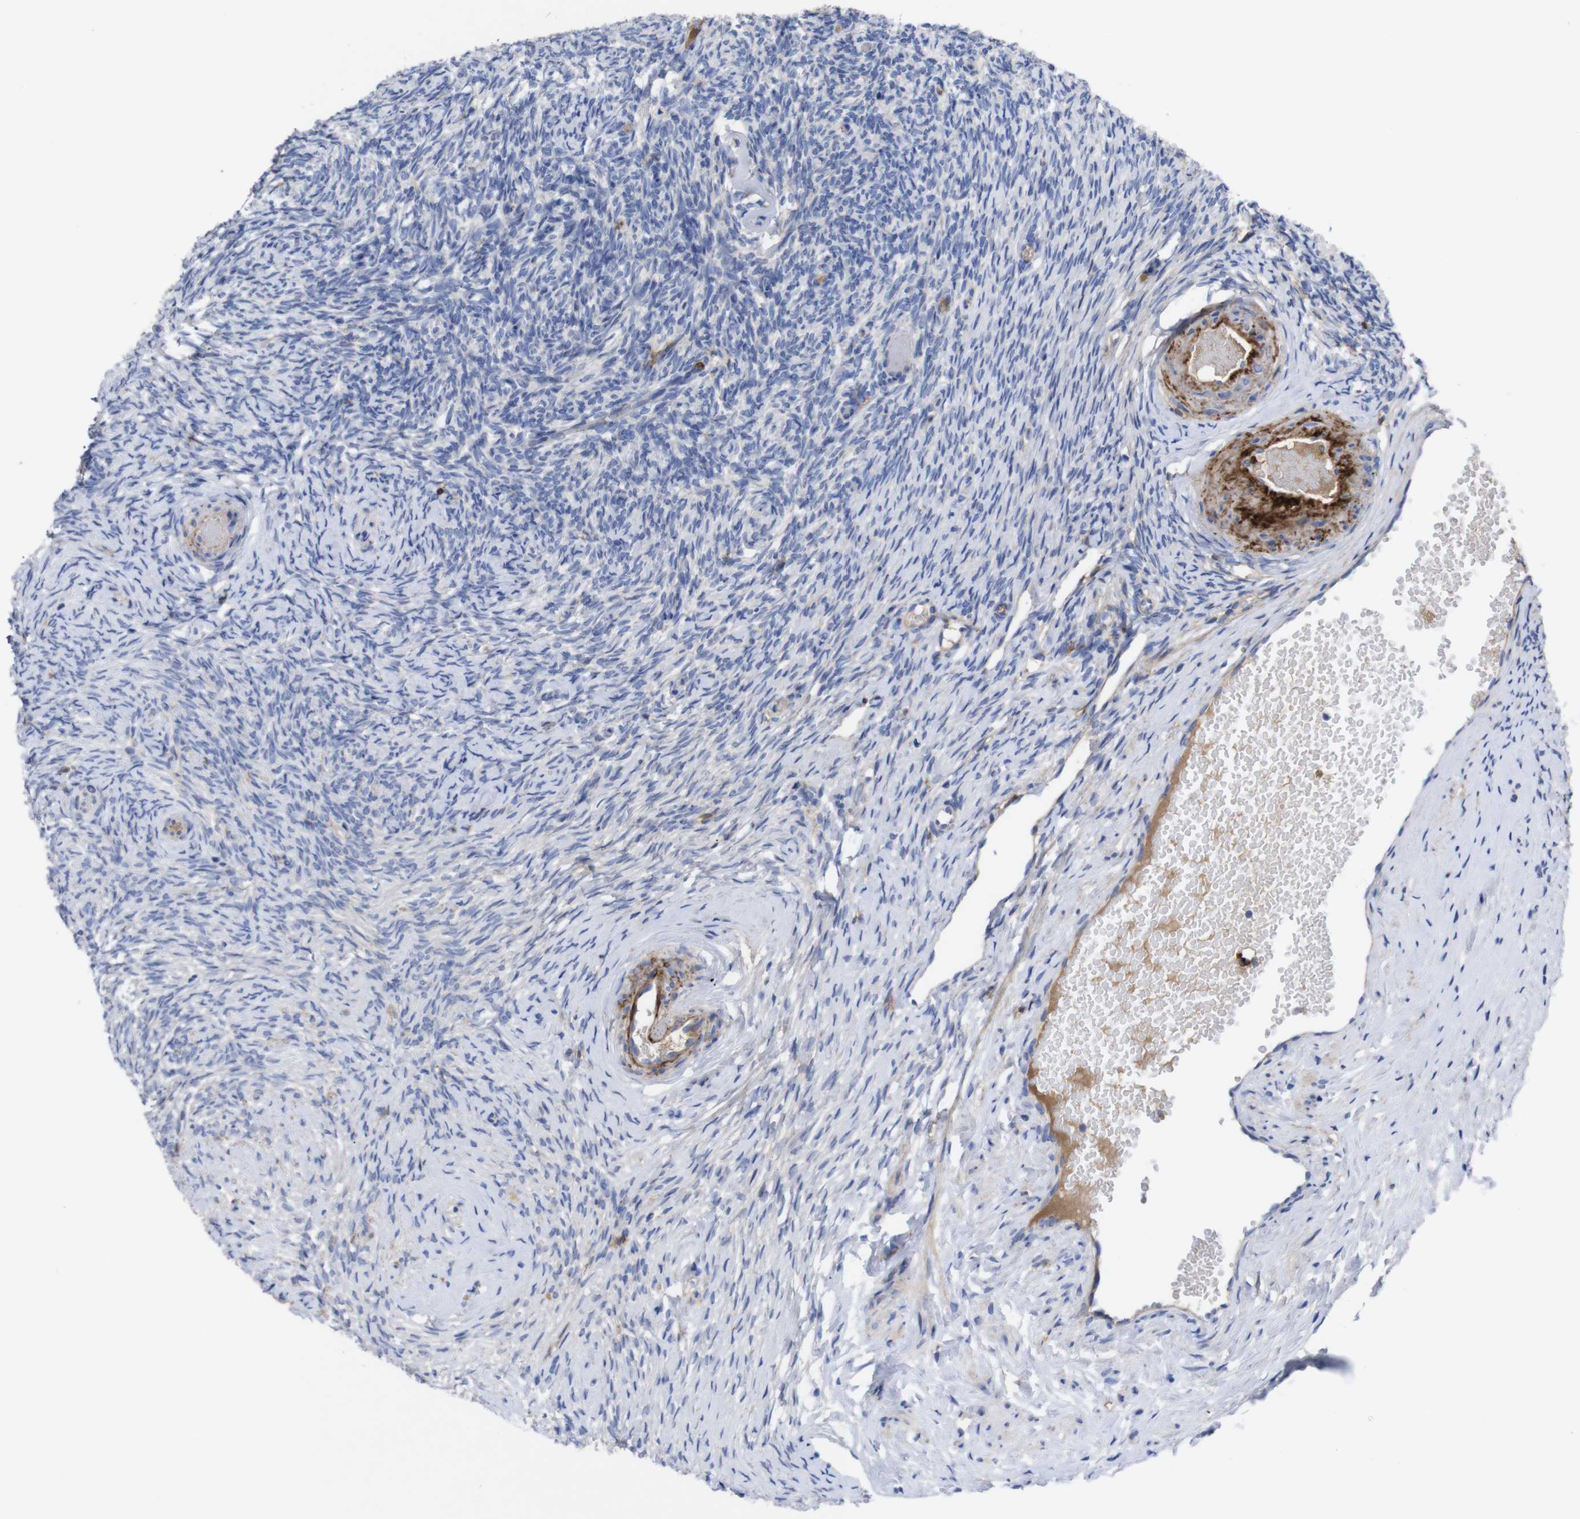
{"staining": {"intensity": "negative", "quantity": "none", "location": "none"}, "tissue": "ovary", "cell_type": "Follicle cells", "image_type": "normal", "snomed": [{"axis": "morphology", "description": "Normal tissue, NOS"}, {"axis": "topography", "description": "Ovary"}], "caption": "This image is of benign ovary stained with immunohistochemistry to label a protein in brown with the nuclei are counter-stained blue. There is no staining in follicle cells. (DAB (3,3'-diaminobenzidine) immunohistochemistry (IHC) with hematoxylin counter stain).", "gene": "C5AR1", "patient": {"sex": "female", "age": 60}}